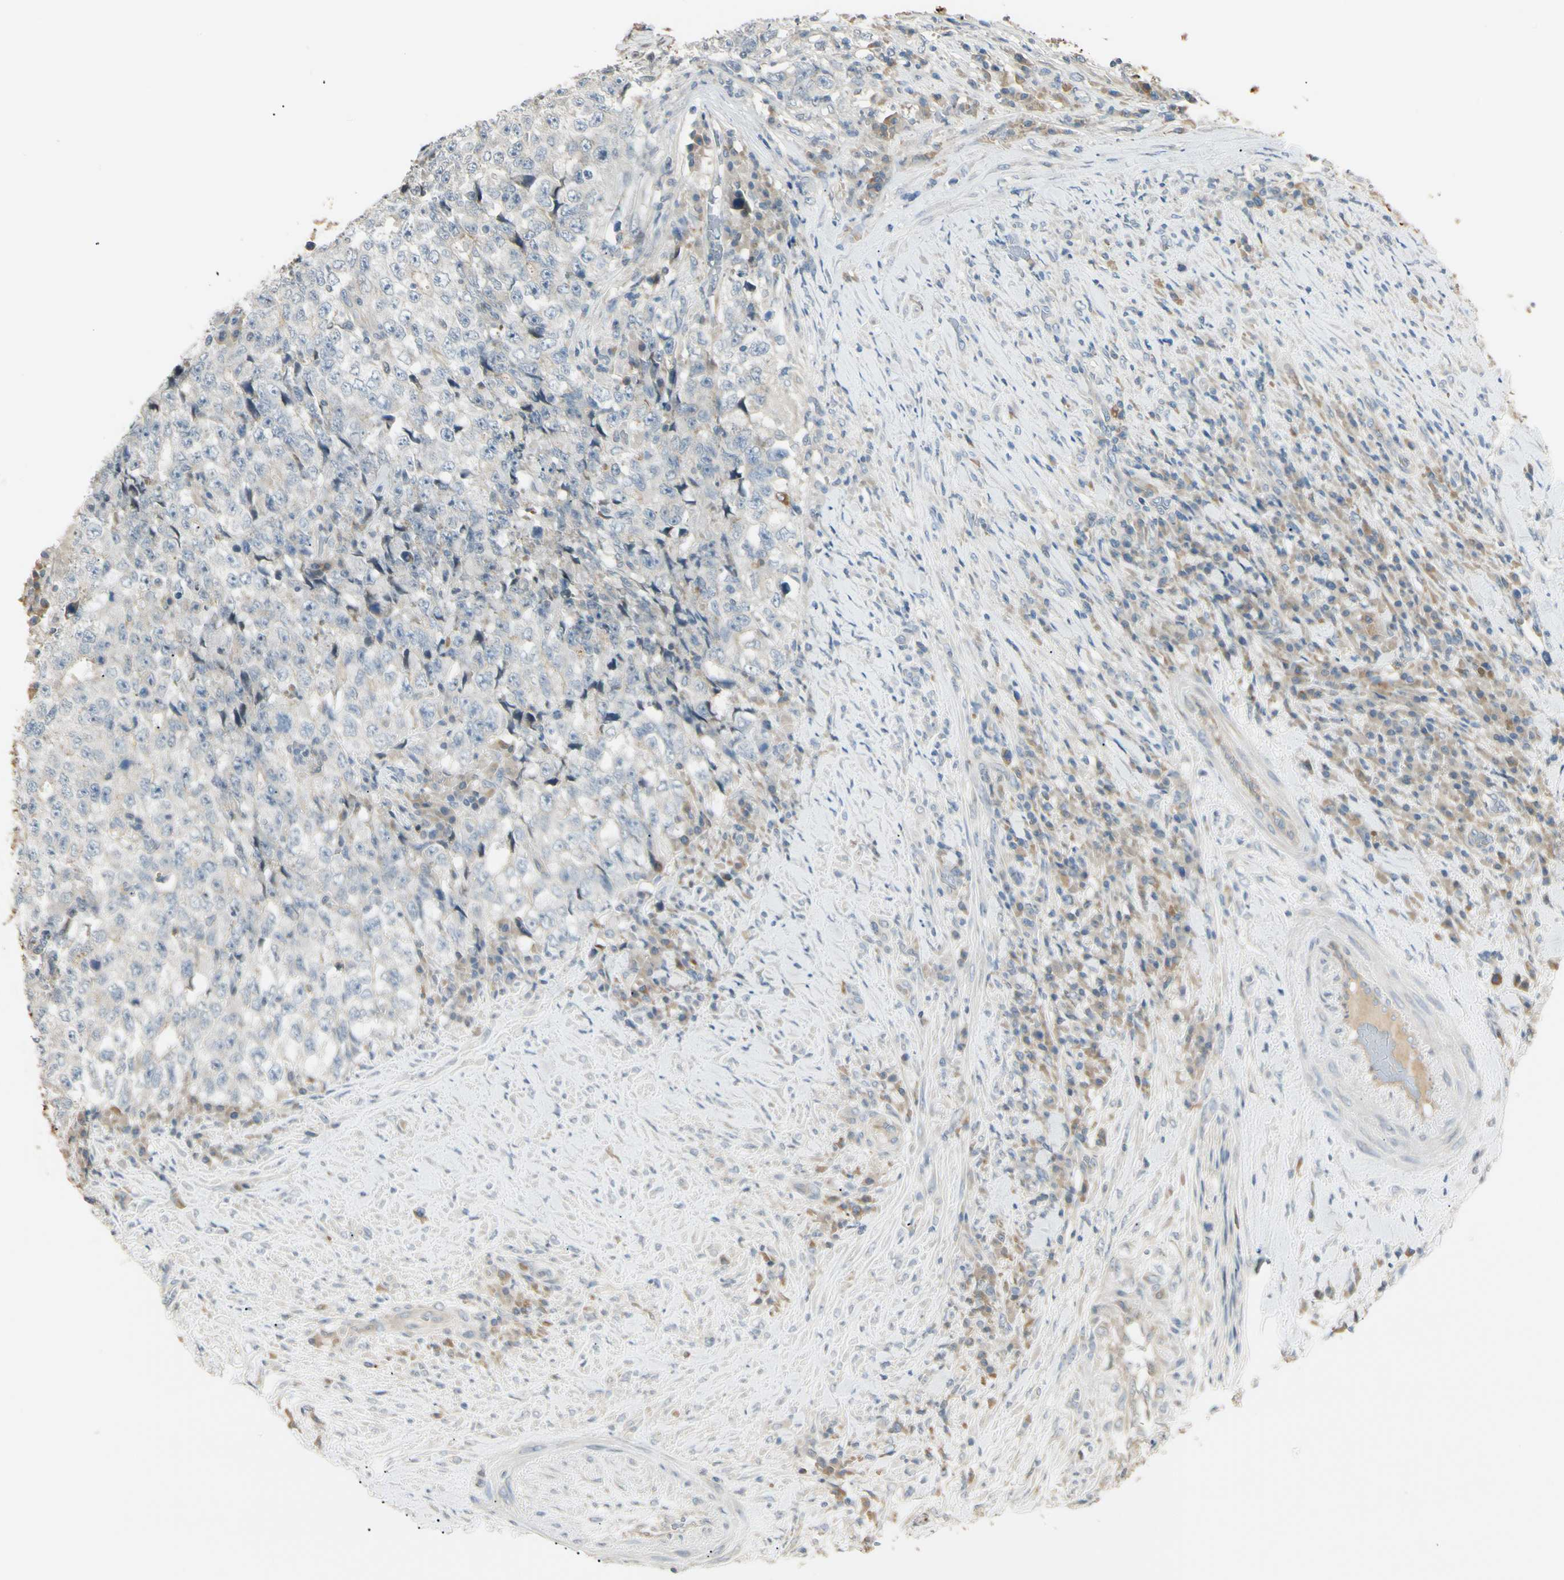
{"staining": {"intensity": "weak", "quantity": "<25%", "location": "cytoplasmic/membranous"}, "tissue": "testis cancer", "cell_type": "Tumor cells", "image_type": "cancer", "snomed": [{"axis": "morphology", "description": "Necrosis, NOS"}, {"axis": "morphology", "description": "Carcinoma, Embryonal, NOS"}, {"axis": "topography", "description": "Testis"}], "caption": "High power microscopy micrograph of an immunohistochemistry (IHC) micrograph of testis embryonal carcinoma, revealing no significant positivity in tumor cells. Brightfield microscopy of immunohistochemistry stained with DAB (brown) and hematoxylin (blue), captured at high magnification.", "gene": "P3H2", "patient": {"sex": "male", "age": 19}}